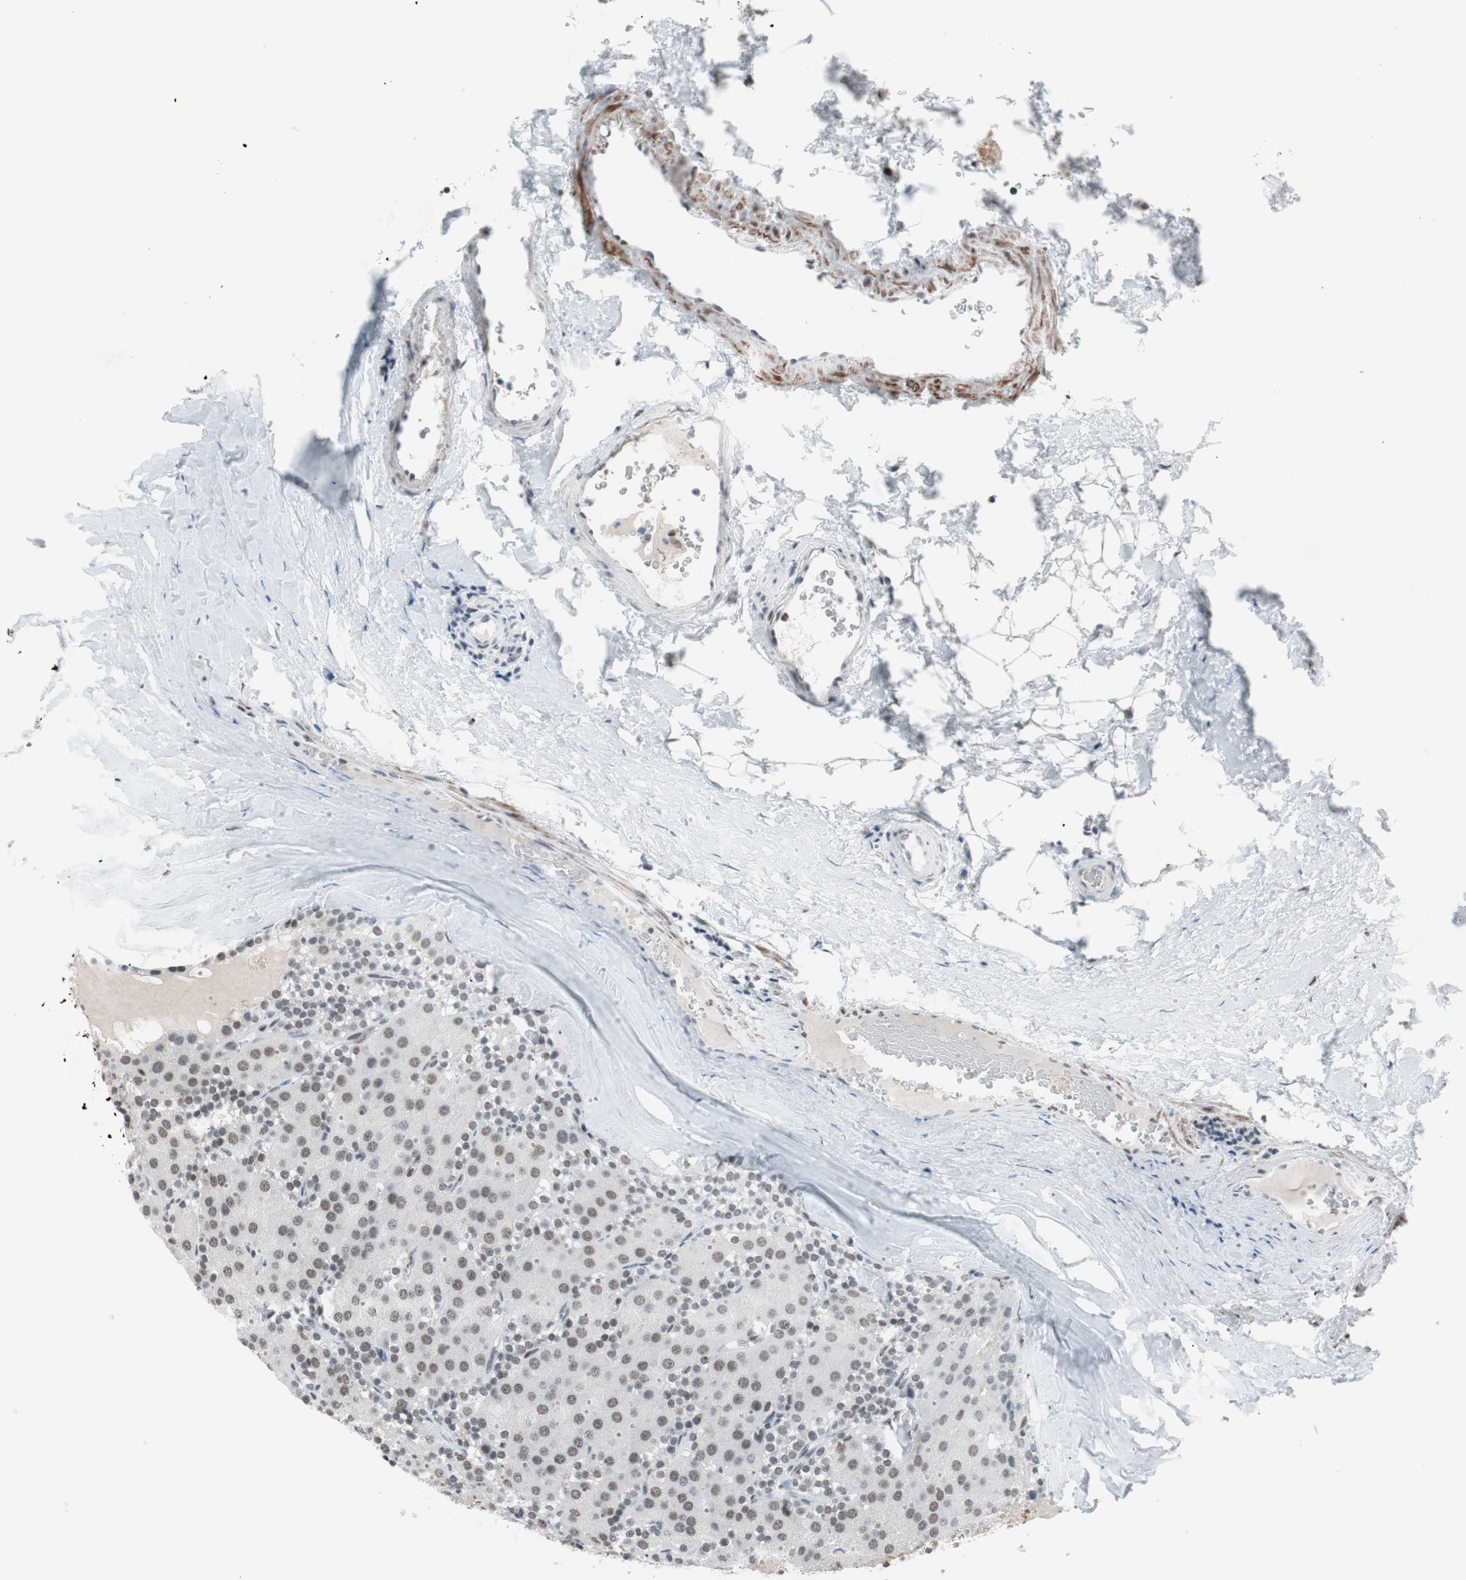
{"staining": {"intensity": "weak", "quantity": "25%-75%", "location": "nuclear"}, "tissue": "parathyroid gland", "cell_type": "Glandular cells", "image_type": "normal", "snomed": [{"axis": "morphology", "description": "Normal tissue, NOS"}, {"axis": "morphology", "description": "Adenoma, NOS"}, {"axis": "topography", "description": "Parathyroid gland"}], "caption": "Immunohistochemistry histopathology image of benign parathyroid gland: human parathyroid gland stained using immunohistochemistry demonstrates low levels of weak protein expression localized specifically in the nuclear of glandular cells, appearing as a nuclear brown color.", "gene": "ARID1A", "patient": {"sex": "female", "age": 86}}